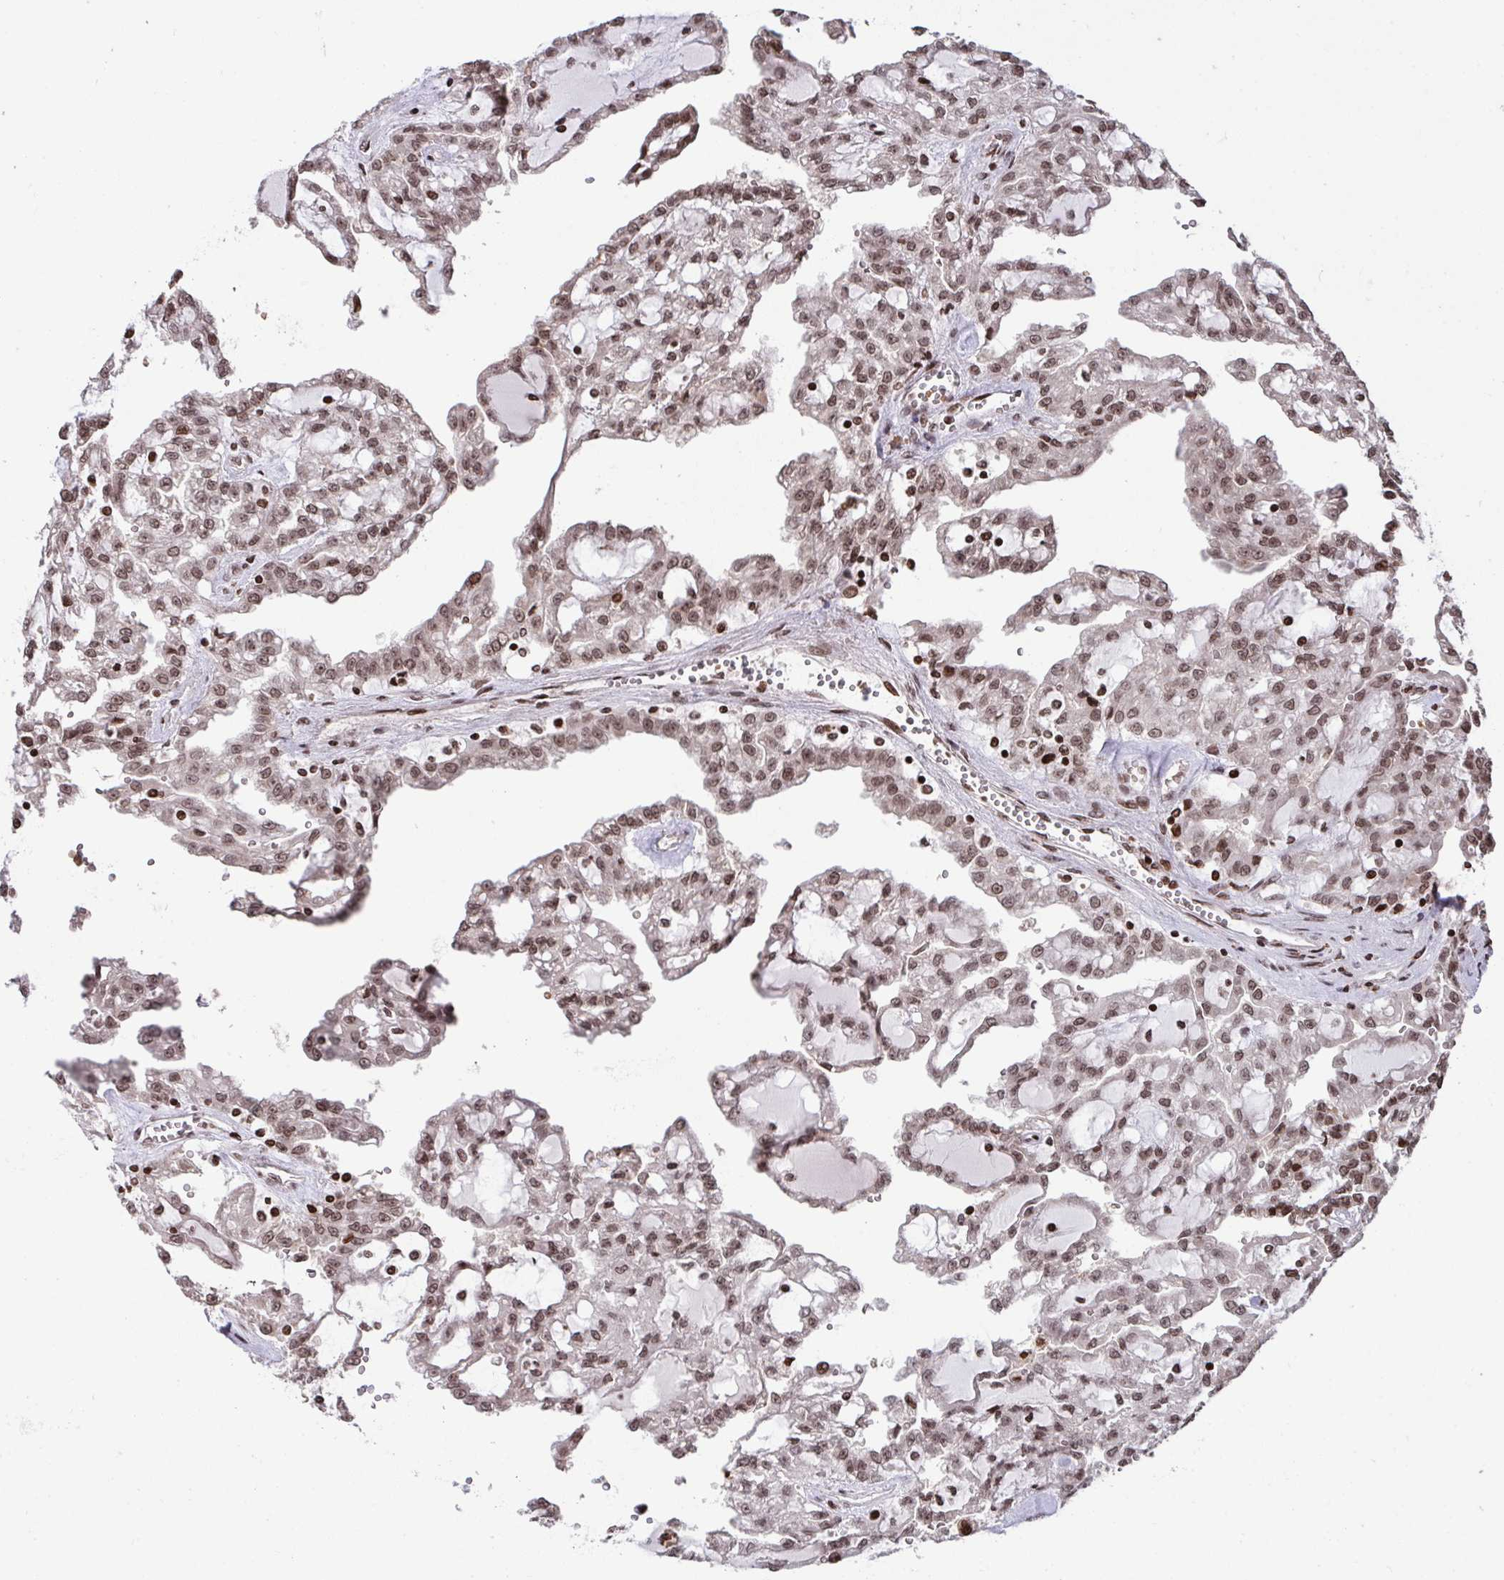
{"staining": {"intensity": "moderate", "quantity": ">75%", "location": "nuclear"}, "tissue": "renal cancer", "cell_type": "Tumor cells", "image_type": "cancer", "snomed": [{"axis": "morphology", "description": "Adenocarcinoma, NOS"}, {"axis": "topography", "description": "Kidney"}], "caption": "Protein positivity by IHC shows moderate nuclear expression in approximately >75% of tumor cells in renal cancer (adenocarcinoma). (DAB IHC, brown staining for protein, blue staining for nuclei).", "gene": "NIP7", "patient": {"sex": "male", "age": 63}}